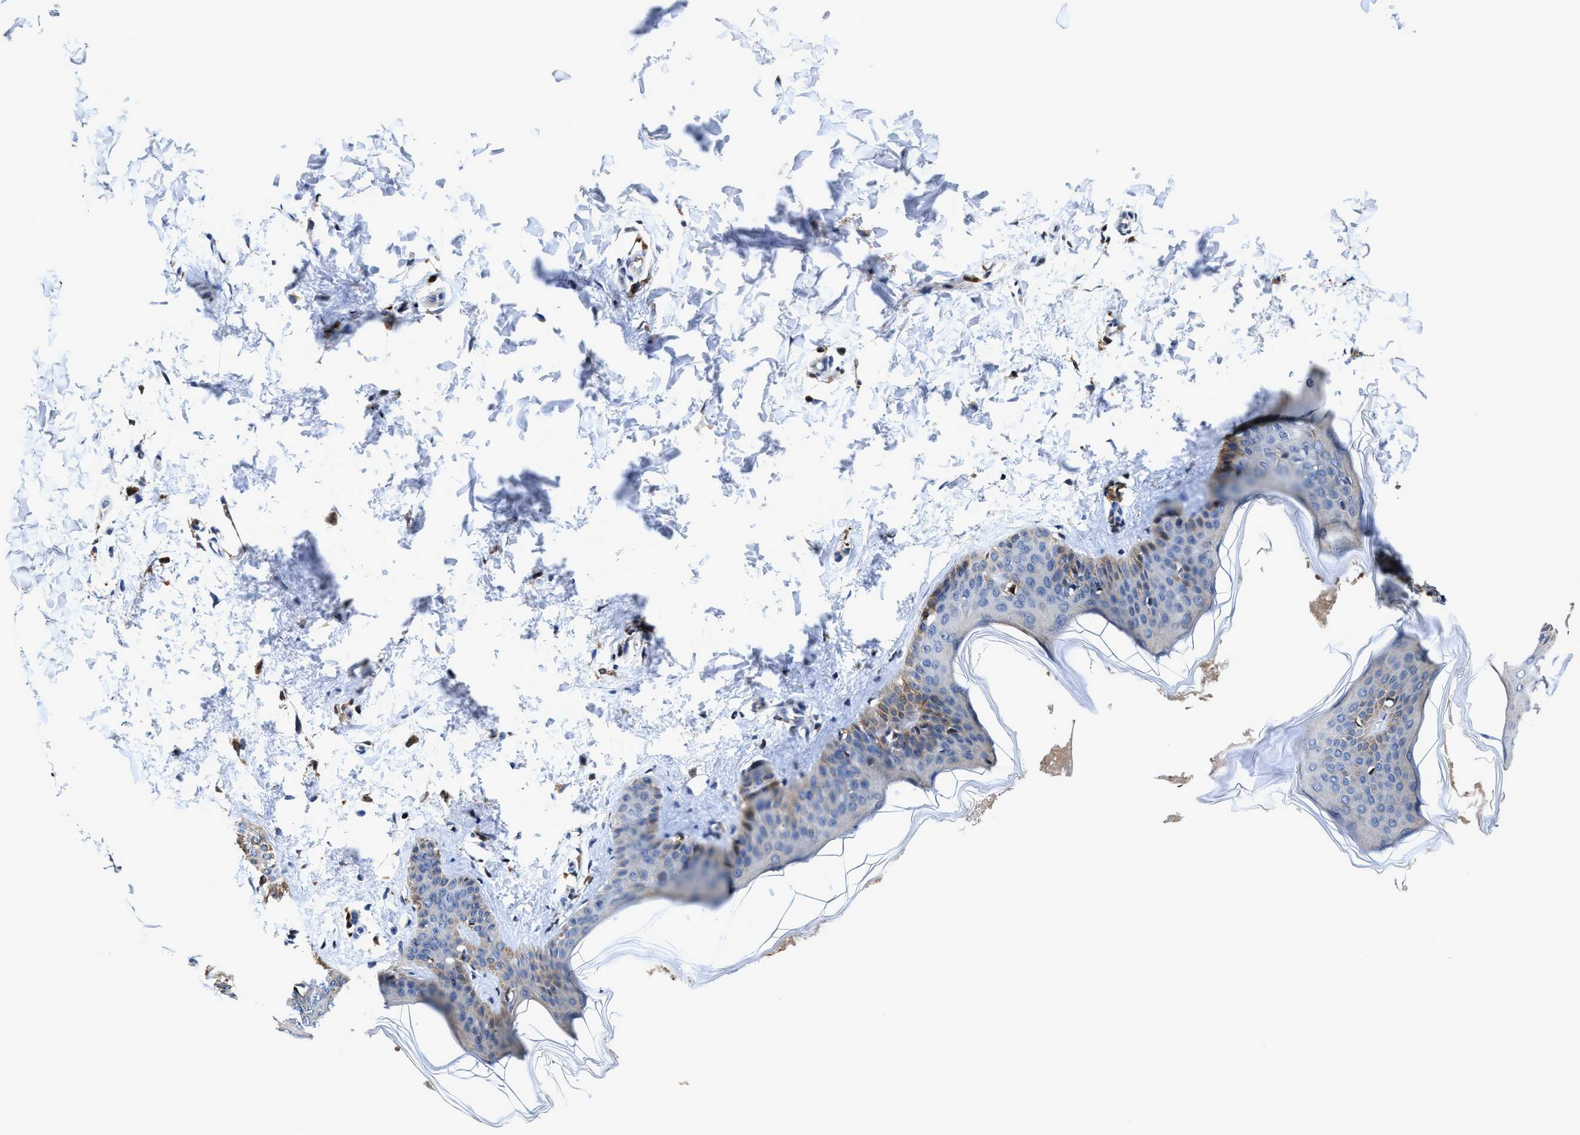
{"staining": {"intensity": "moderate", "quantity": ">75%", "location": "cytoplasmic/membranous"}, "tissue": "skin", "cell_type": "Fibroblasts", "image_type": "normal", "snomed": [{"axis": "morphology", "description": "Normal tissue, NOS"}, {"axis": "topography", "description": "Skin"}], "caption": "Immunohistochemical staining of normal skin exhibits >75% levels of moderate cytoplasmic/membranous protein staining in approximately >75% of fibroblasts. (IHC, brightfield microscopy, high magnification).", "gene": "RGS10", "patient": {"sex": "female", "age": 17}}